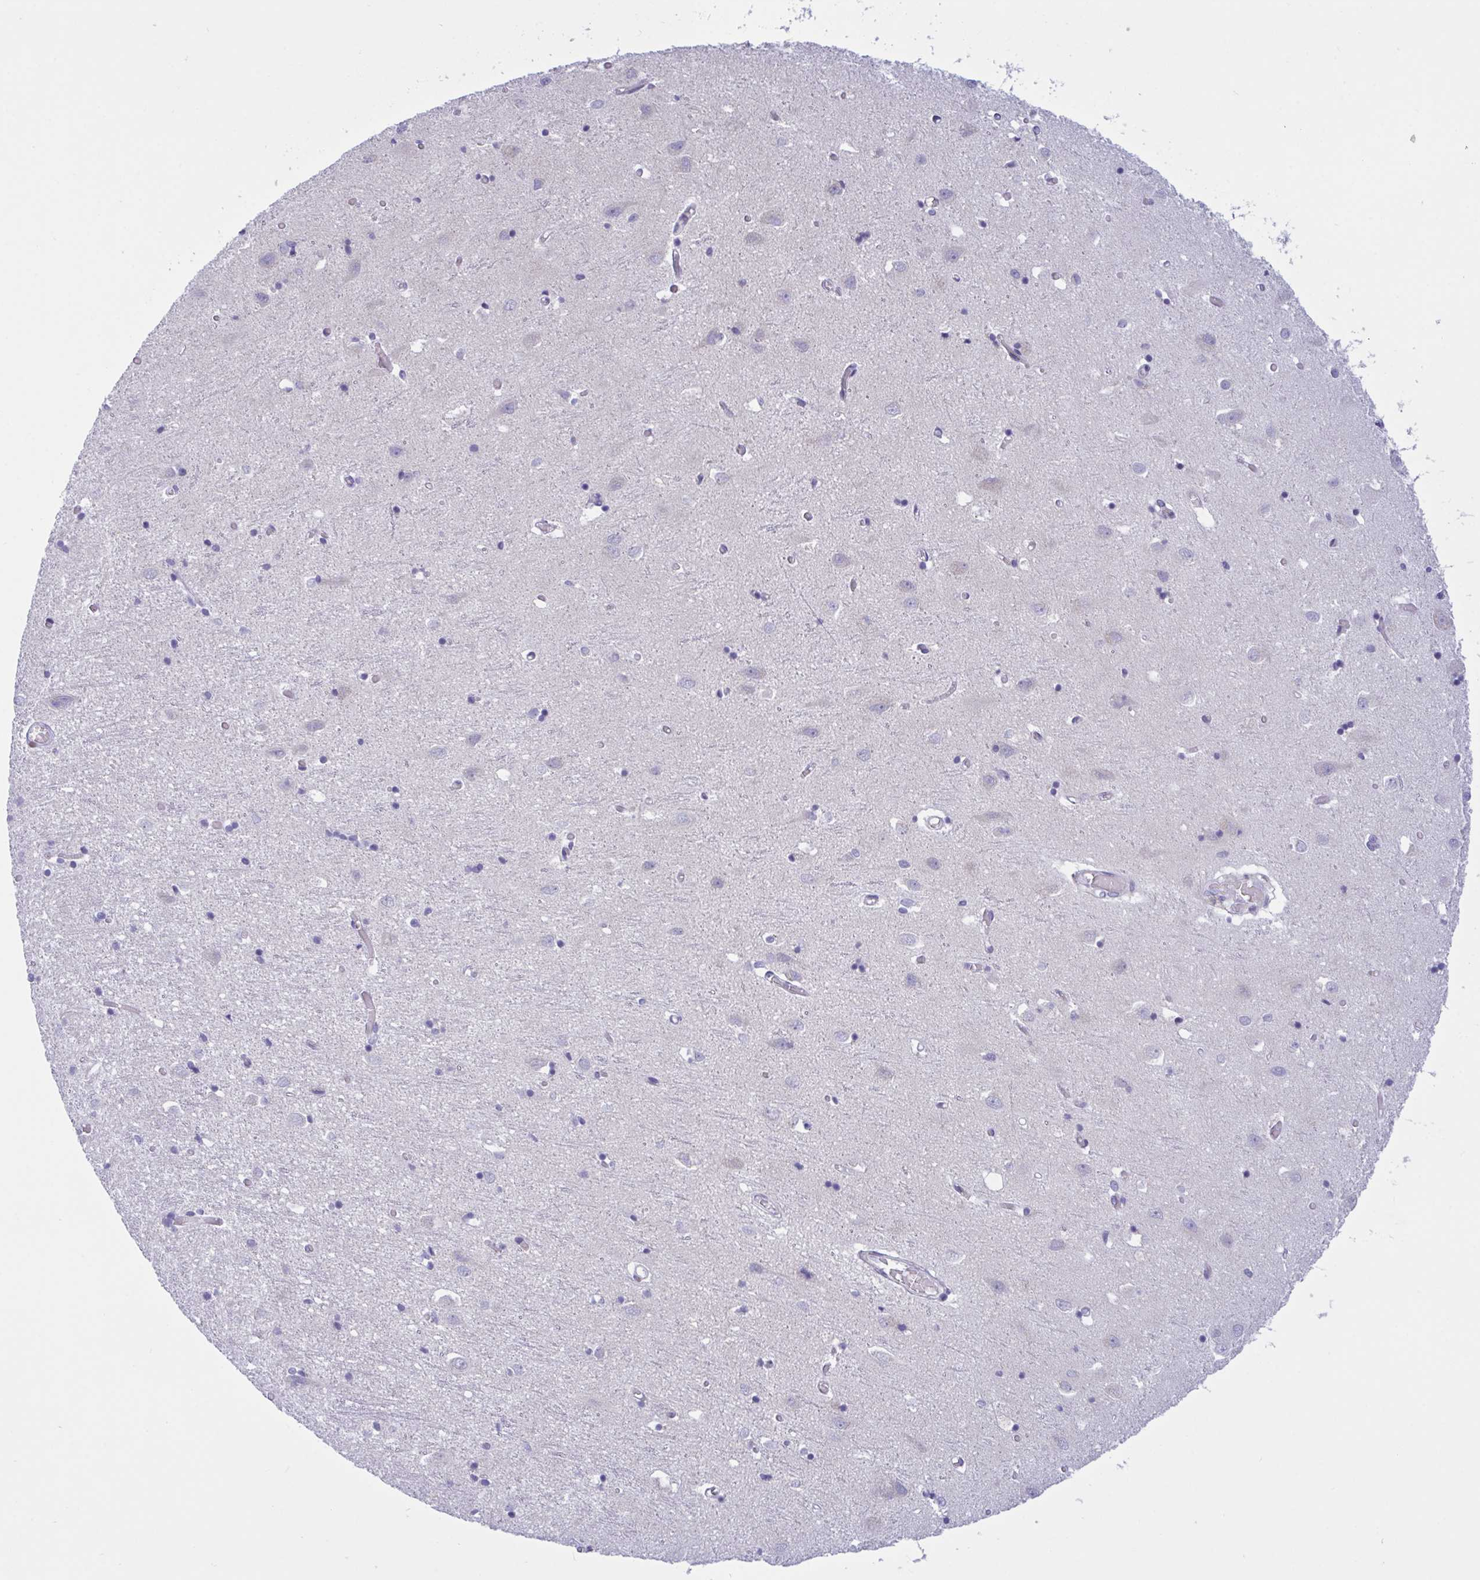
{"staining": {"intensity": "negative", "quantity": "none", "location": "none"}, "tissue": "cerebral cortex", "cell_type": "Endothelial cells", "image_type": "normal", "snomed": [{"axis": "morphology", "description": "Normal tissue, NOS"}, {"axis": "topography", "description": "Cerebral cortex"}], "caption": "Immunohistochemistry micrograph of unremarkable cerebral cortex: cerebral cortex stained with DAB (3,3'-diaminobenzidine) displays no significant protein staining in endothelial cells. (DAB IHC with hematoxylin counter stain).", "gene": "OXLD1", "patient": {"sex": "male", "age": 70}}